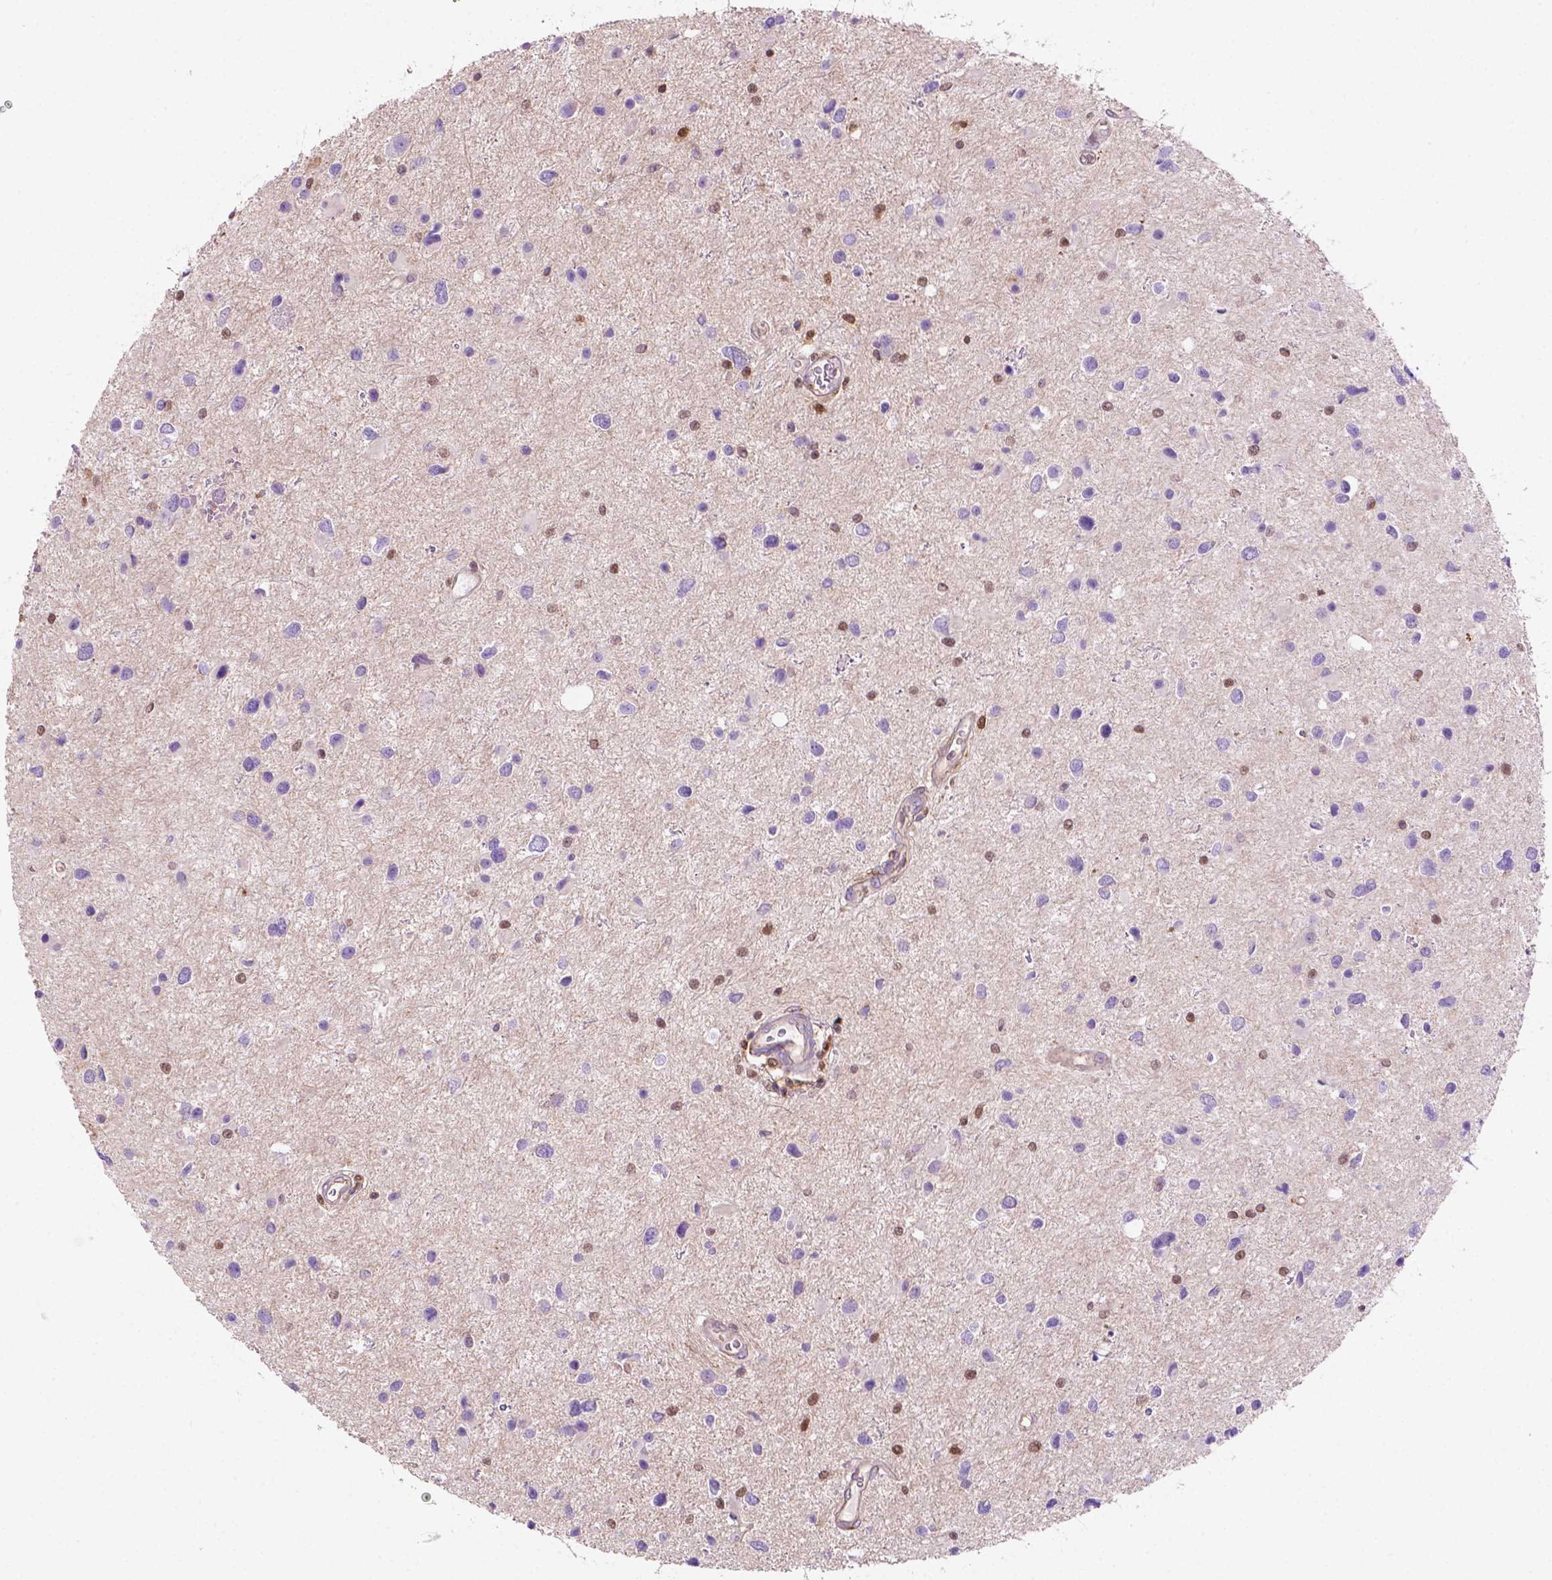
{"staining": {"intensity": "moderate", "quantity": "<25%", "location": "nuclear"}, "tissue": "glioma", "cell_type": "Tumor cells", "image_type": "cancer", "snomed": [{"axis": "morphology", "description": "Glioma, malignant, Low grade"}, {"axis": "topography", "description": "Brain"}], "caption": "Immunohistochemistry of human malignant glioma (low-grade) demonstrates low levels of moderate nuclear positivity in about <25% of tumor cells.", "gene": "DCN", "patient": {"sex": "female", "age": 32}}